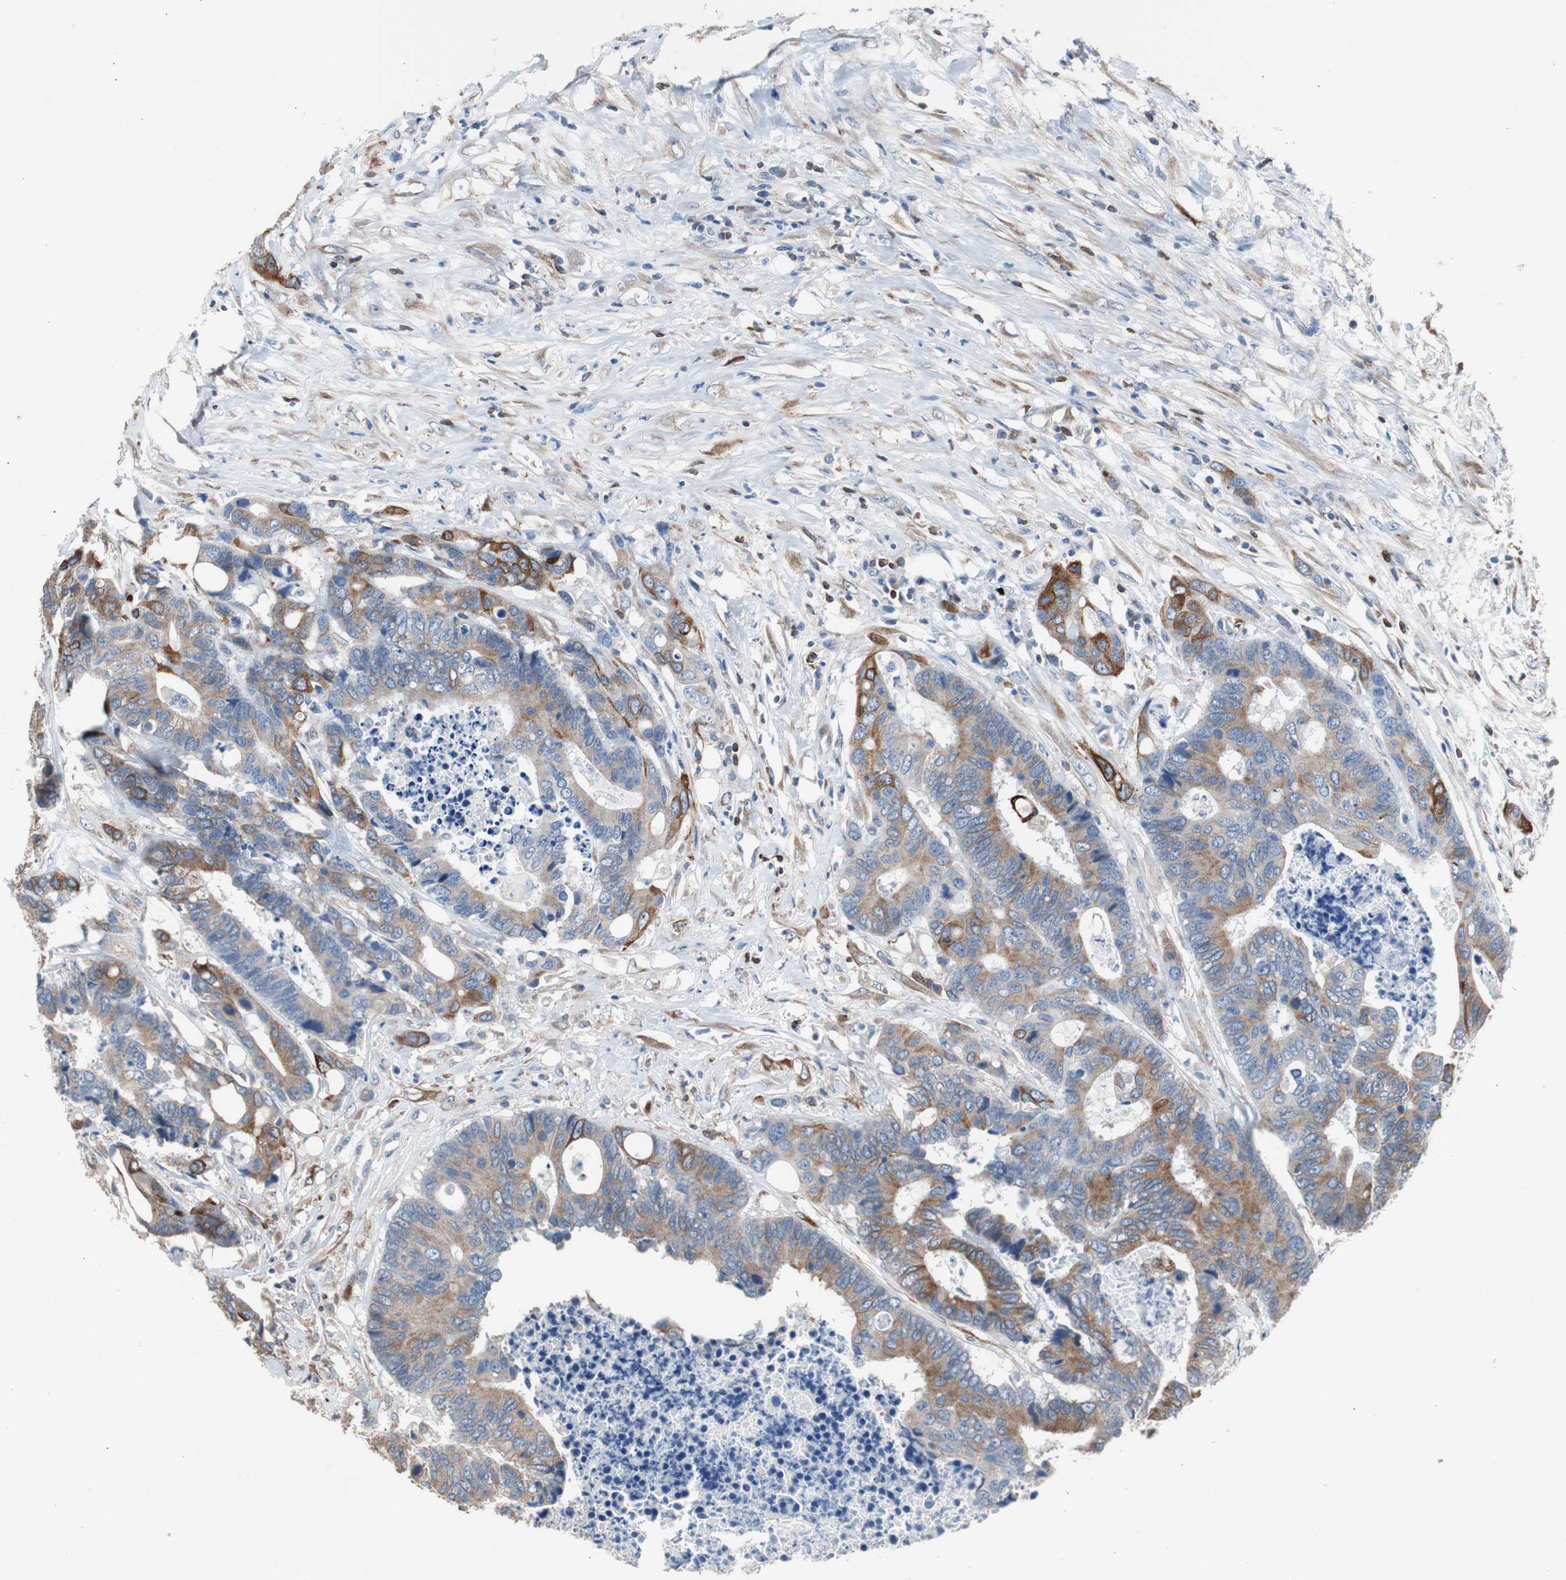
{"staining": {"intensity": "moderate", "quantity": ">75%", "location": "cytoplasmic/membranous"}, "tissue": "colorectal cancer", "cell_type": "Tumor cells", "image_type": "cancer", "snomed": [{"axis": "morphology", "description": "Adenocarcinoma, NOS"}, {"axis": "topography", "description": "Rectum"}], "caption": "Immunohistochemical staining of human colorectal adenocarcinoma displays moderate cytoplasmic/membranous protein expression in about >75% of tumor cells.", "gene": "PBXIP1", "patient": {"sex": "male", "age": 55}}